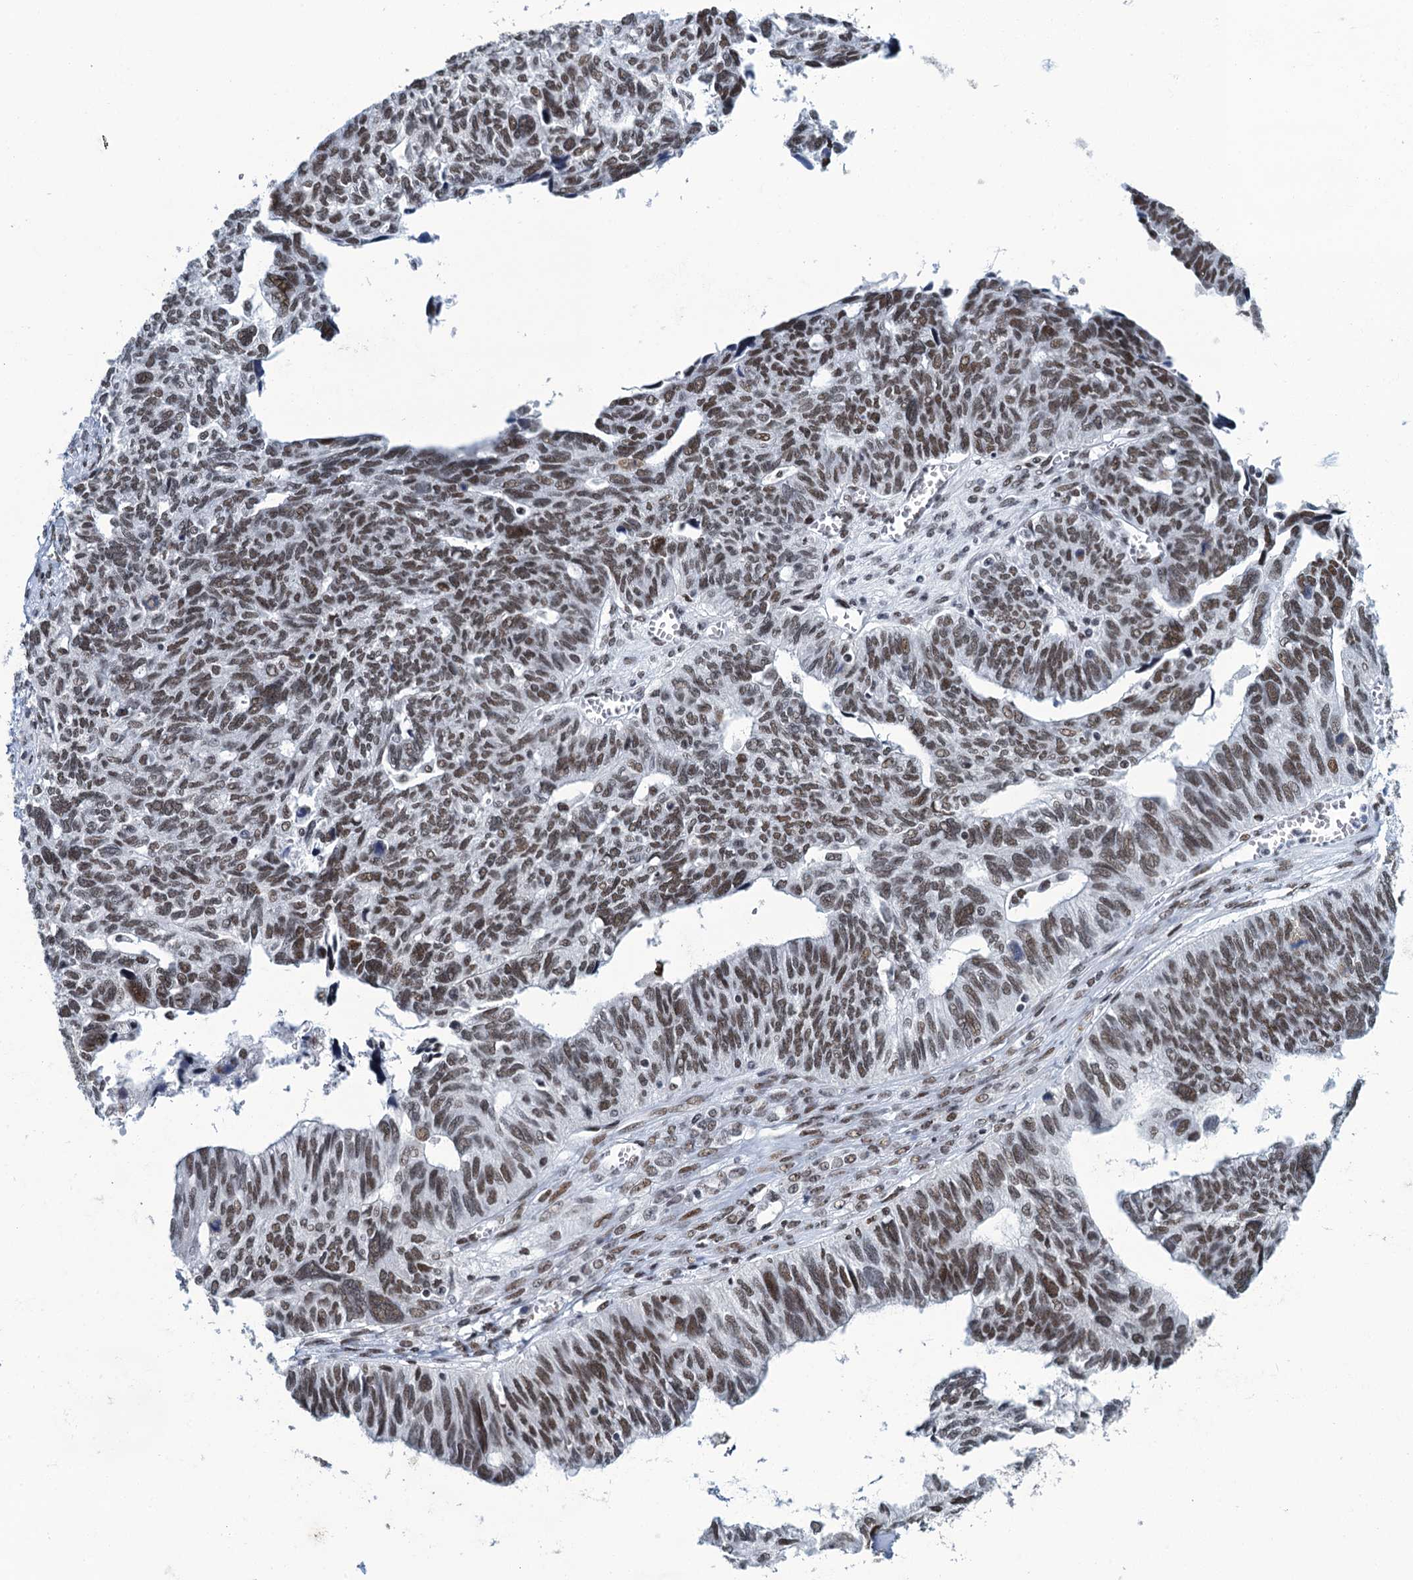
{"staining": {"intensity": "moderate", "quantity": ">75%", "location": "nuclear"}, "tissue": "ovarian cancer", "cell_type": "Tumor cells", "image_type": "cancer", "snomed": [{"axis": "morphology", "description": "Cystadenocarcinoma, serous, NOS"}, {"axis": "topography", "description": "Ovary"}], "caption": "Immunohistochemistry (DAB (3,3'-diaminobenzidine)) staining of ovarian cancer (serous cystadenocarcinoma) shows moderate nuclear protein positivity in approximately >75% of tumor cells.", "gene": "HNRNPUL2", "patient": {"sex": "female", "age": 79}}